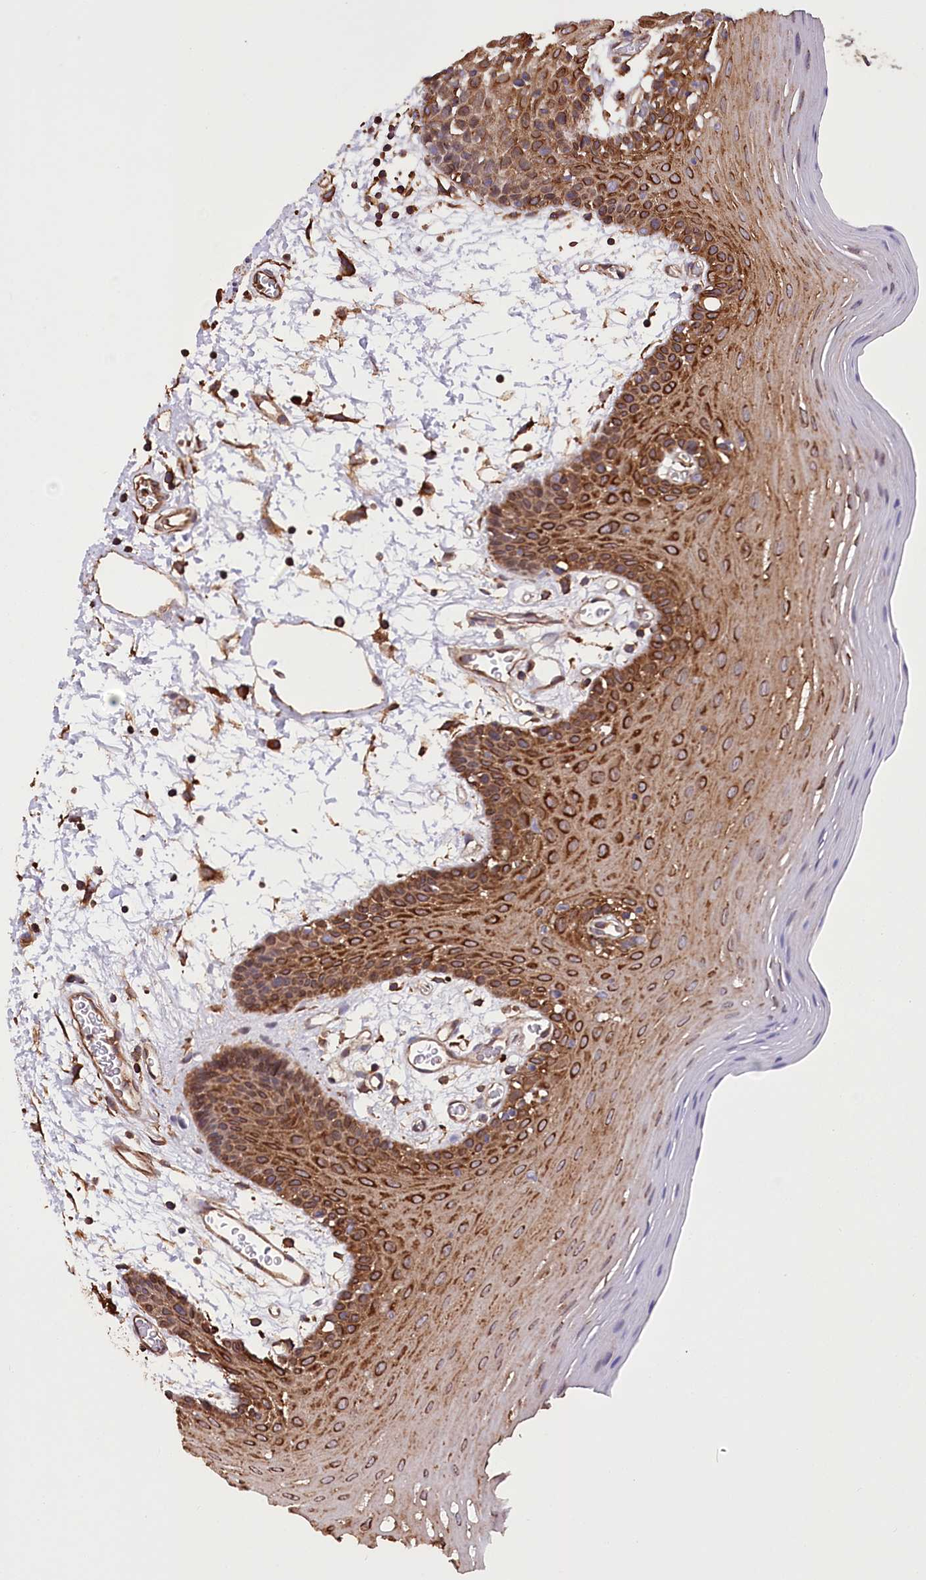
{"staining": {"intensity": "strong", "quantity": ">75%", "location": "cytoplasmic/membranous"}, "tissue": "oral mucosa", "cell_type": "Squamous epithelial cells", "image_type": "normal", "snomed": [{"axis": "morphology", "description": "Normal tissue, NOS"}, {"axis": "topography", "description": "Skeletal muscle"}, {"axis": "topography", "description": "Oral tissue"}, {"axis": "topography", "description": "Salivary gland"}, {"axis": "topography", "description": "Peripheral nerve tissue"}], "caption": "Brown immunohistochemical staining in benign human oral mucosa displays strong cytoplasmic/membranous expression in about >75% of squamous epithelial cells.", "gene": "DPP3", "patient": {"sex": "male", "age": 54}}